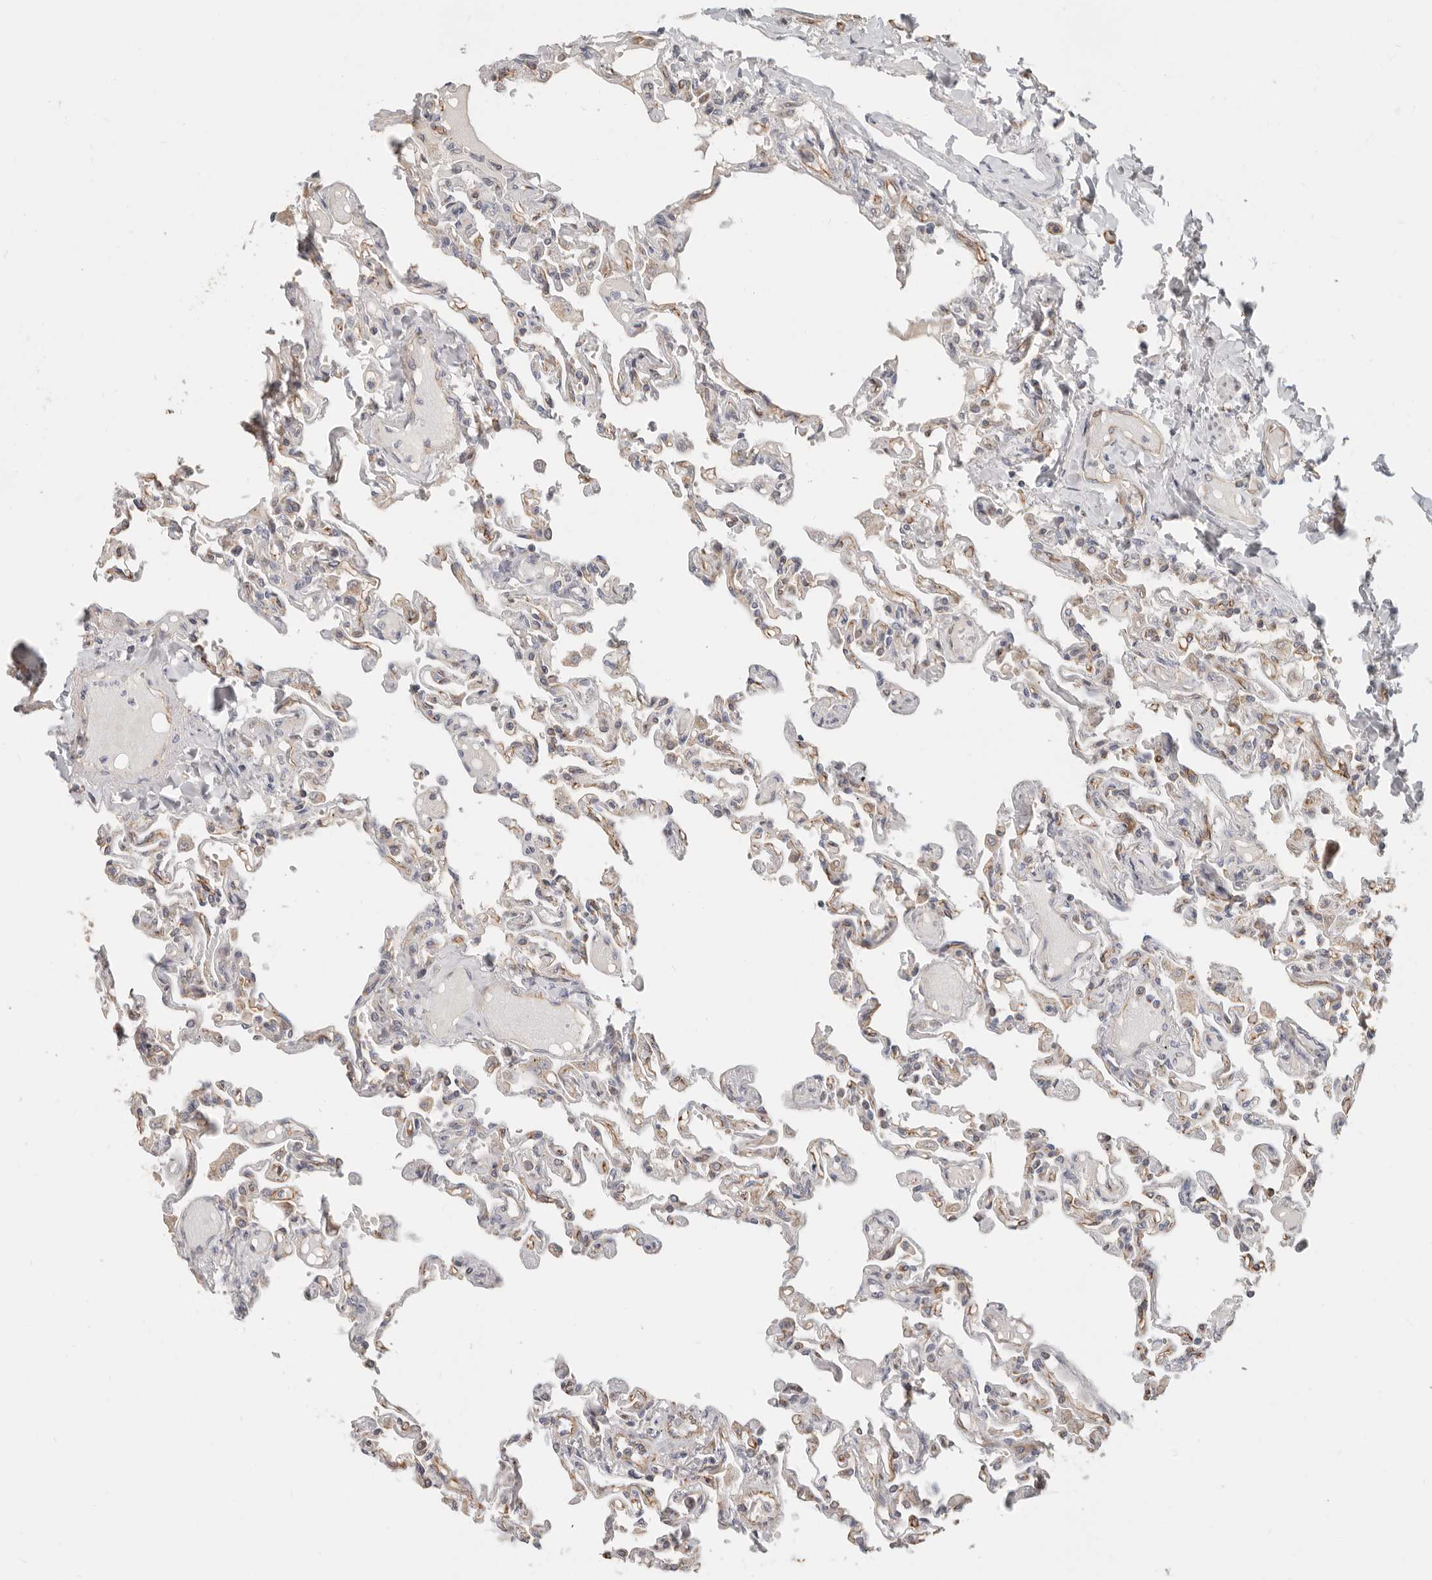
{"staining": {"intensity": "weak", "quantity": "<25%", "location": "cytoplasmic/membranous"}, "tissue": "lung", "cell_type": "Alveolar cells", "image_type": "normal", "snomed": [{"axis": "morphology", "description": "Normal tissue, NOS"}, {"axis": "topography", "description": "Lung"}], "caption": "The histopathology image demonstrates no staining of alveolar cells in normal lung.", "gene": "SPRING1", "patient": {"sex": "male", "age": 21}}